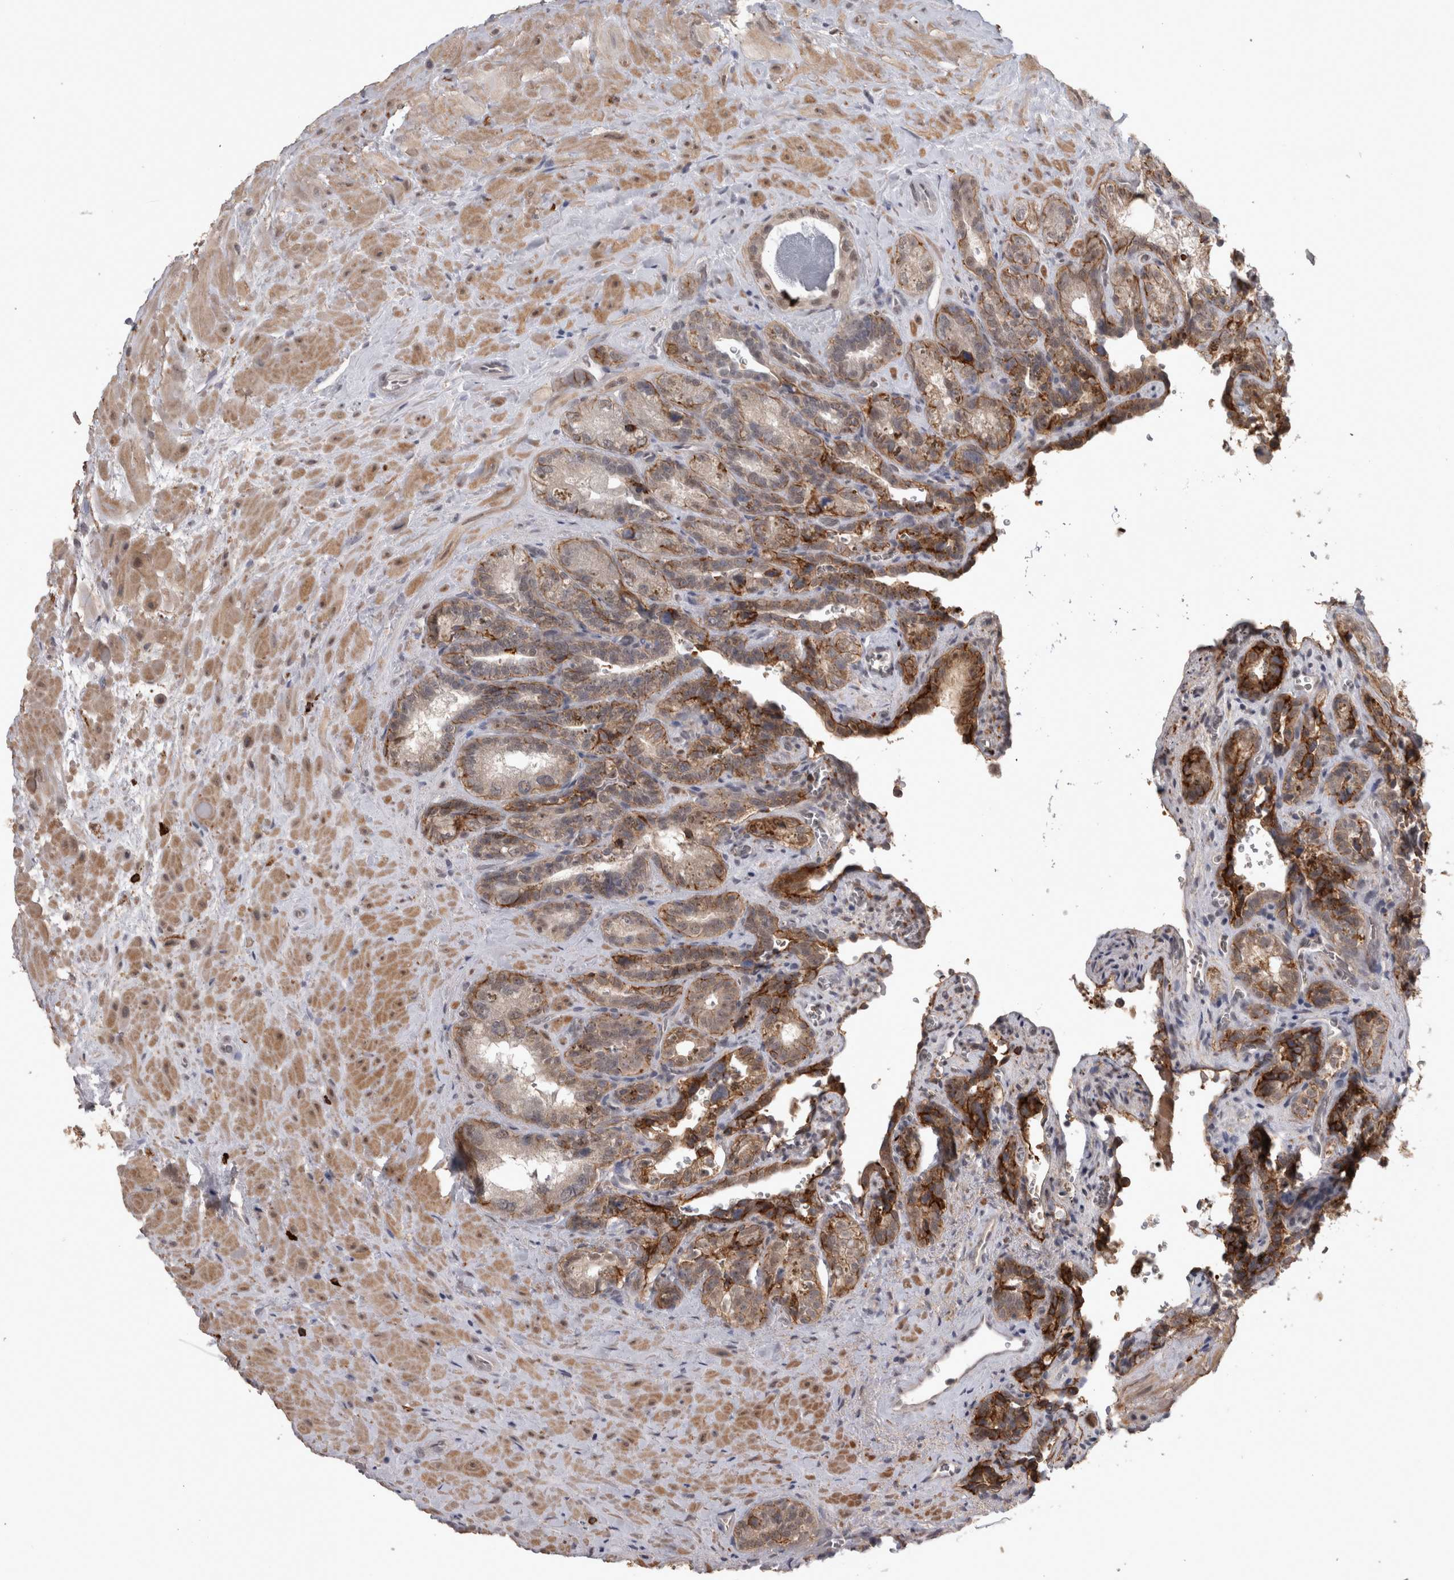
{"staining": {"intensity": "moderate", "quantity": ">75%", "location": "cytoplasmic/membranous"}, "tissue": "seminal vesicle", "cell_type": "Glandular cells", "image_type": "normal", "snomed": [{"axis": "morphology", "description": "Normal tissue, NOS"}, {"axis": "topography", "description": "Prostate"}, {"axis": "topography", "description": "Seminal veicle"}], "caption": "IHC staining of unremarkable seminal vesicle, which demonstrates medium levels of moderate cytoplasmic/membranous staining in about >75% of glandular cells indicating moderate cytoplasmic/membranous protein positivity. The staining was performed using DAB (3,3'-diaminobenzidine) (brown) for protein detection and nuclei were counterstained in hematoxylin (blue).", "gene": "PEBP4", "patient": {"sex": "male", "age": 67}}